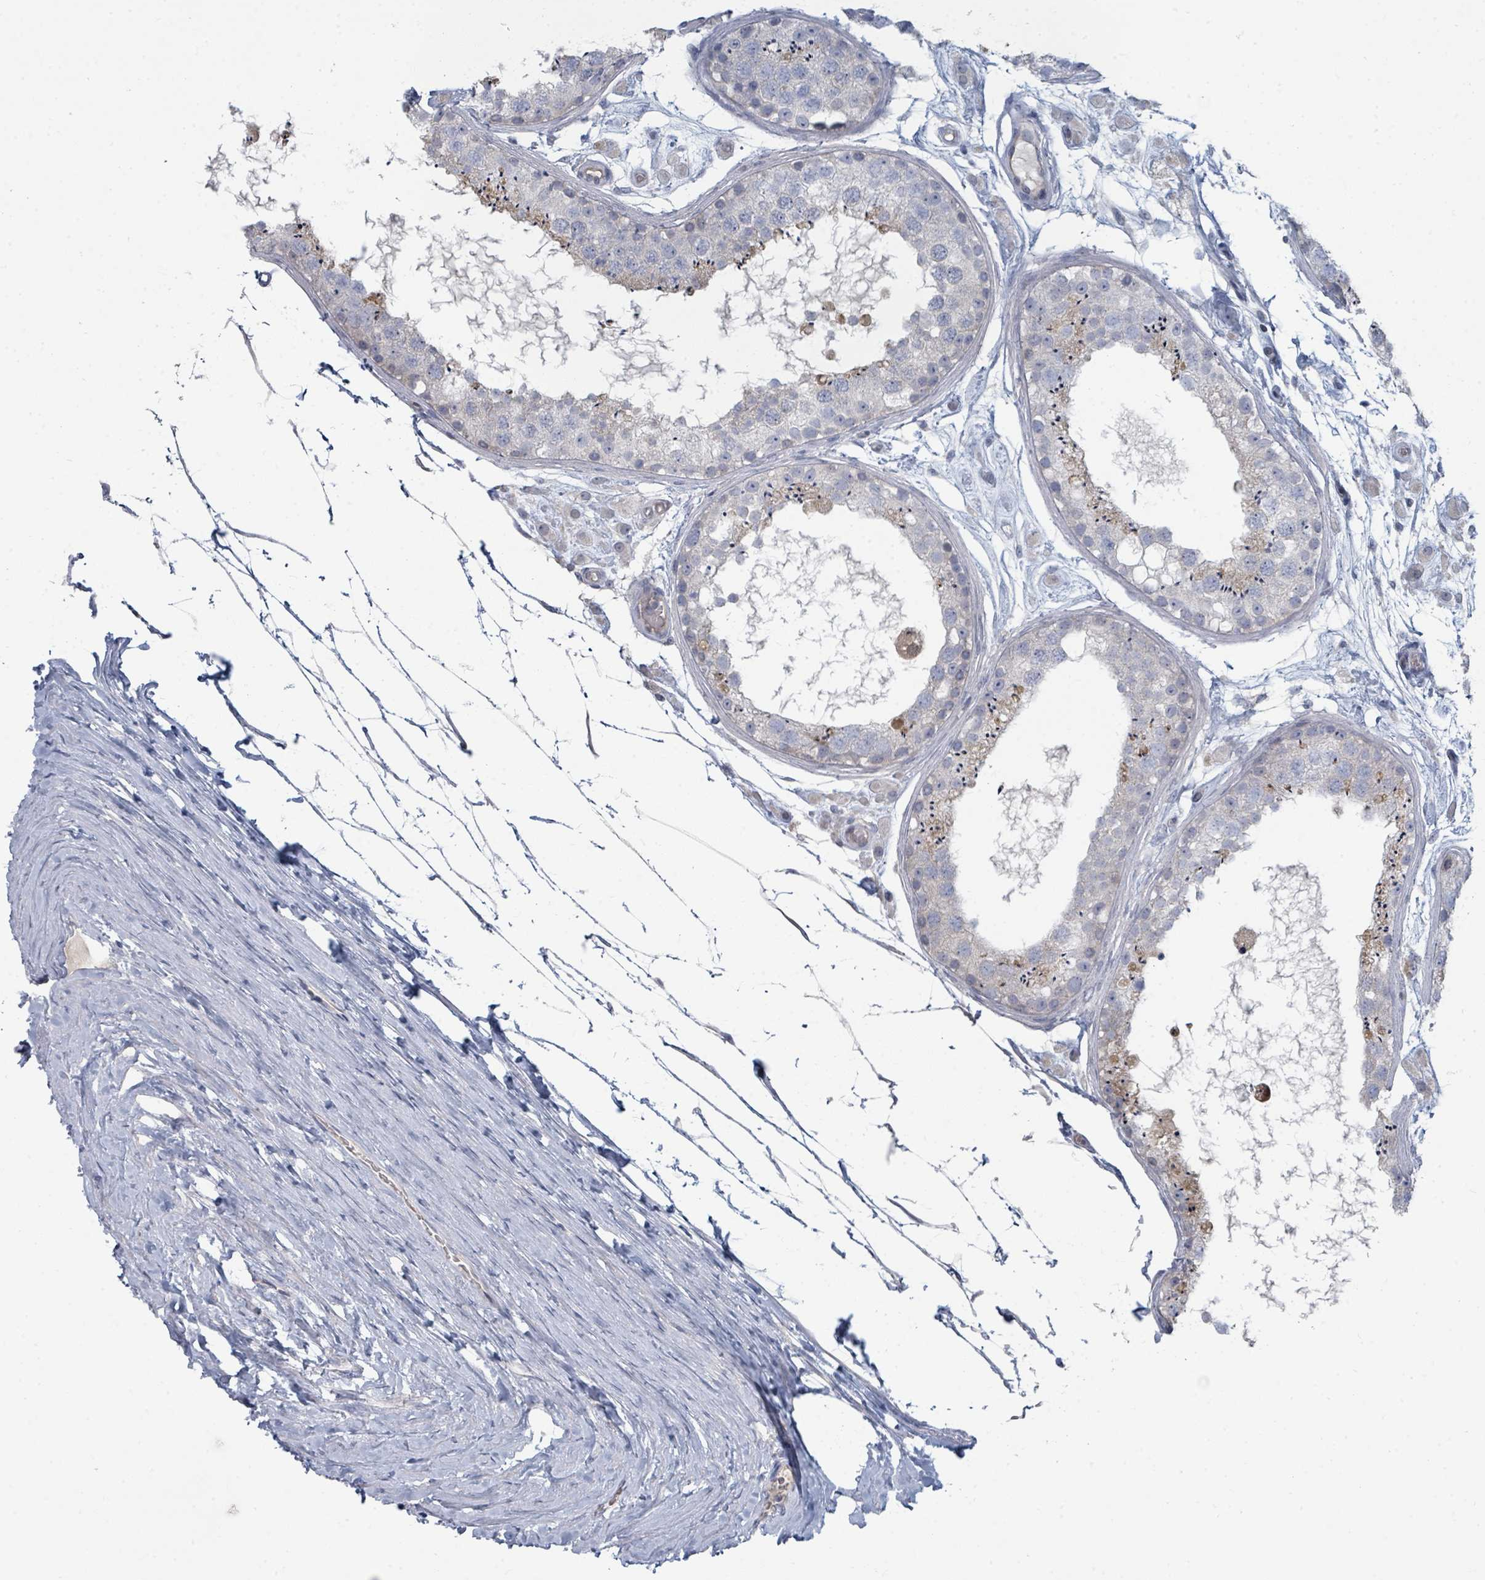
{"staining": {"intensity": "weak", "quantity": "<25%", "location": "cytoplasmic/membranous"}, "tissue": "testis", "cell_type": "Cells in seminiferous ducts", "image_type": "normal", "snomed": [{"axis": "morphology", "description": "Normal tissue, NOS"}, {"axis": "topography", "description": "Testis"}], "caption": "Immunohistochemical staining of benign human testis demonstrates no significant positivity in cells in seminiferous ducts. (Immunohistochemistry (ihc), brightfield microscopy, high magnification).", "gene": "SLC25A45", "patient": {"sex": "male", "age": 25}}